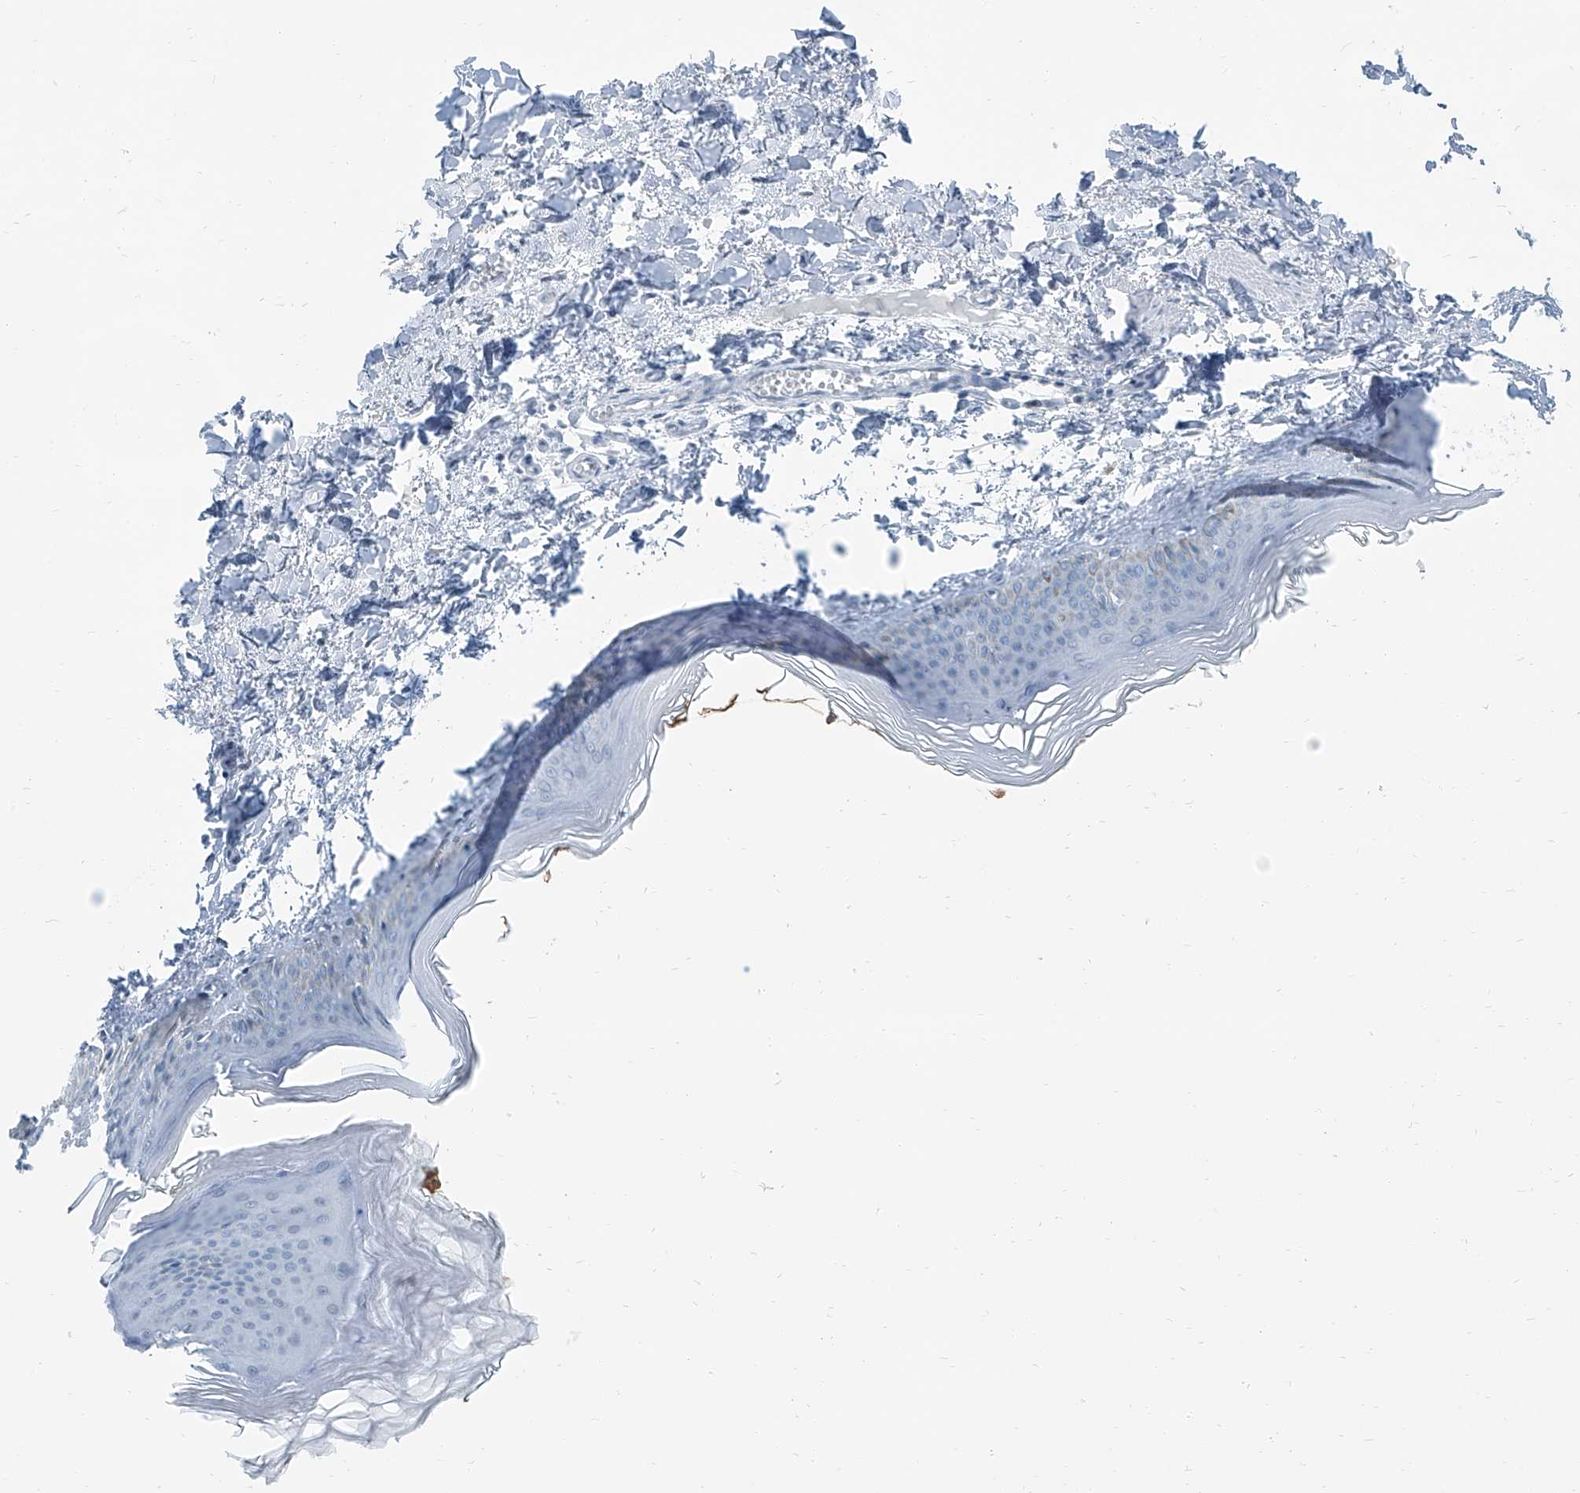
{"staining": {"intensity": "negative", "quantity": "none", "location": "none"}, "tissue": "skin", "cell_type": "Fibroblasts", "image_type": "normal", "snomed": [{"axis": "morphology", "description": "Normal tissue, NOS"}, {"axis": "topography", "description": "Skin"}], "caption": "There is no significant positivity in fibroblasts of skin. (Immunohistochemistry, brightfield microscopy, high magnification).", "gene": "RGN", "patient": {"sex": "female", "age": 27}}